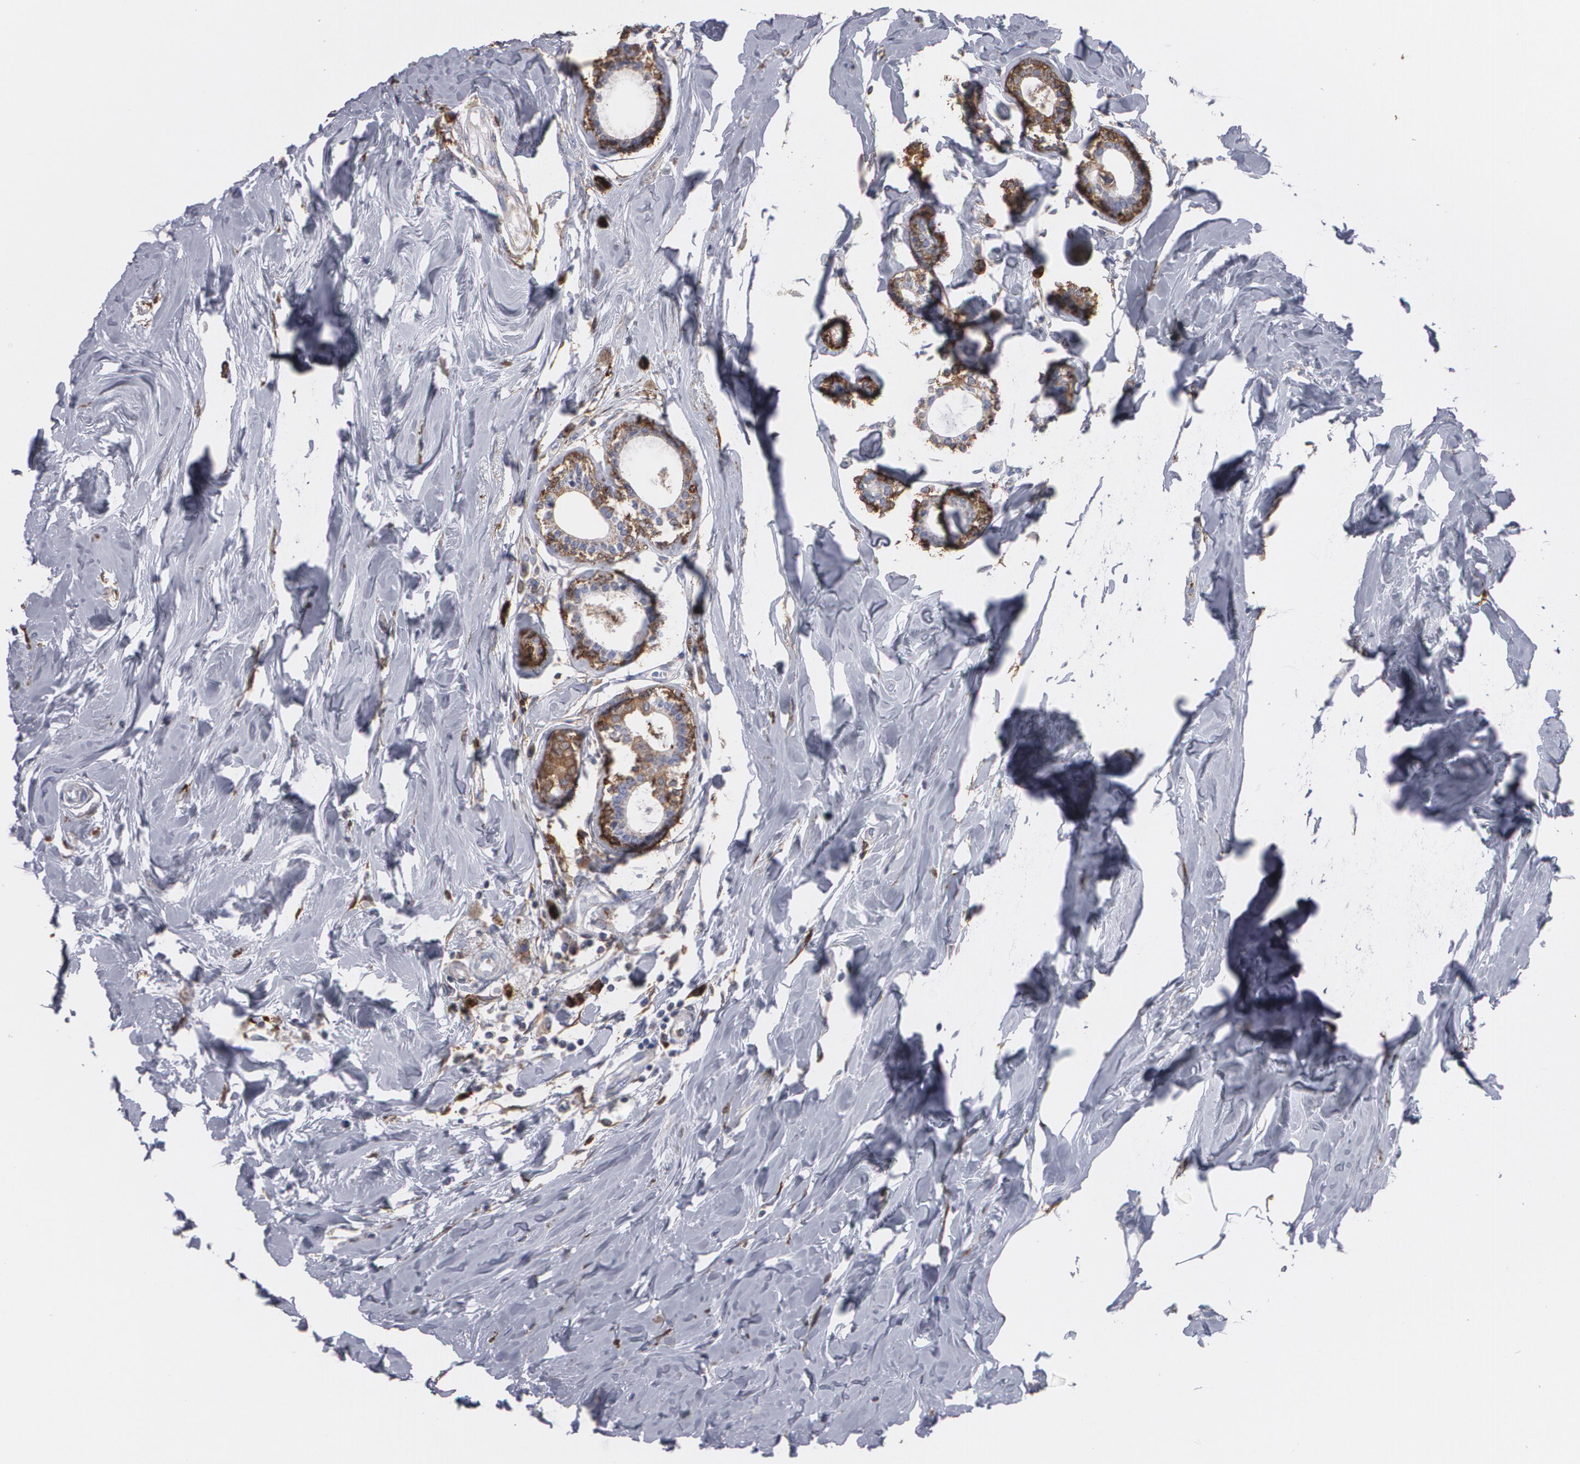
{"staining": {"intensity": "weak", "quantity": "25%-75%", "location": "cytoplasmic/membranous"}, "tissue": "breast cancer", "cell_type": "Tumor cells", "image_type": "cancer", "snomed": [{"axis": "morphology", "description": "Lobular carcinoma"}, {"axis": "topography", "description": "Breast"}], "caption": "There is low levels of weak cytoplasmic/membranous expression in tumor cells of breast lobular carcinoma, as demonstrated by immunohistochemical staining (brown color).", "gene": "ODC1", "patient": {"sex": "female", "age": 51}}